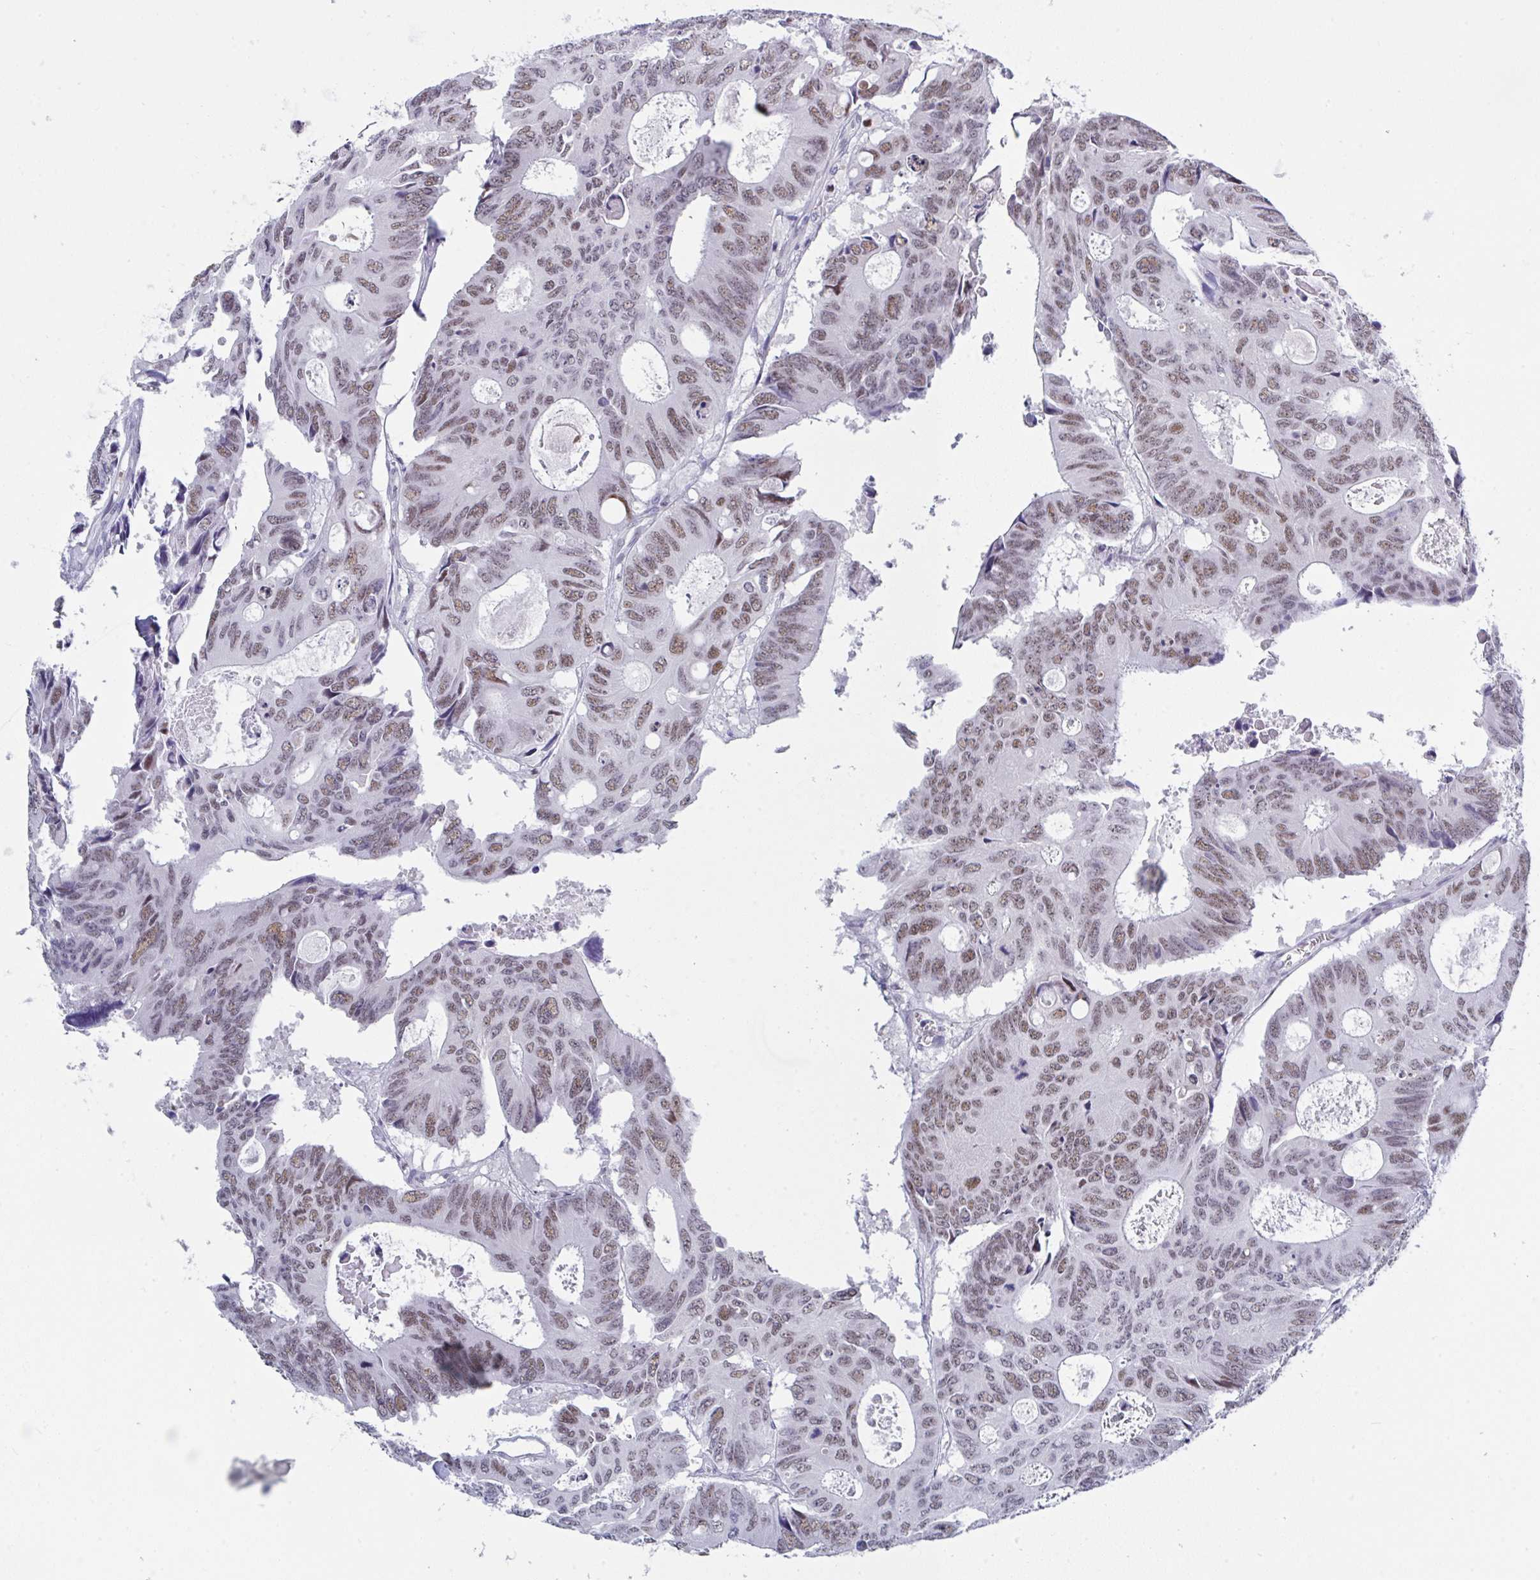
{"staining": {"intensity": "moderate", "quantity": ">75%", "location": "nuclear"}, "tissue": "colorectal cancer", "cell_type": "Tumor cells", "image_type": "cancer", "snomed": [{"axis": "morphology", "description": "Adenocarcinoma, NOS"}, {"axis": "topography", "description": "Rectum"}], "caption": "Colorectal adenocarcinoma was stained to show a protein in brown. There is medium levels of moderate nuclear staining in approximately >75% of tumor cells. (DAB (3,3'-diaminobenzidine) = brown stain, brightfield microscopy at high magnification).", "gene": "JDP2", "patient": {"sex": "male", "age": 76}}